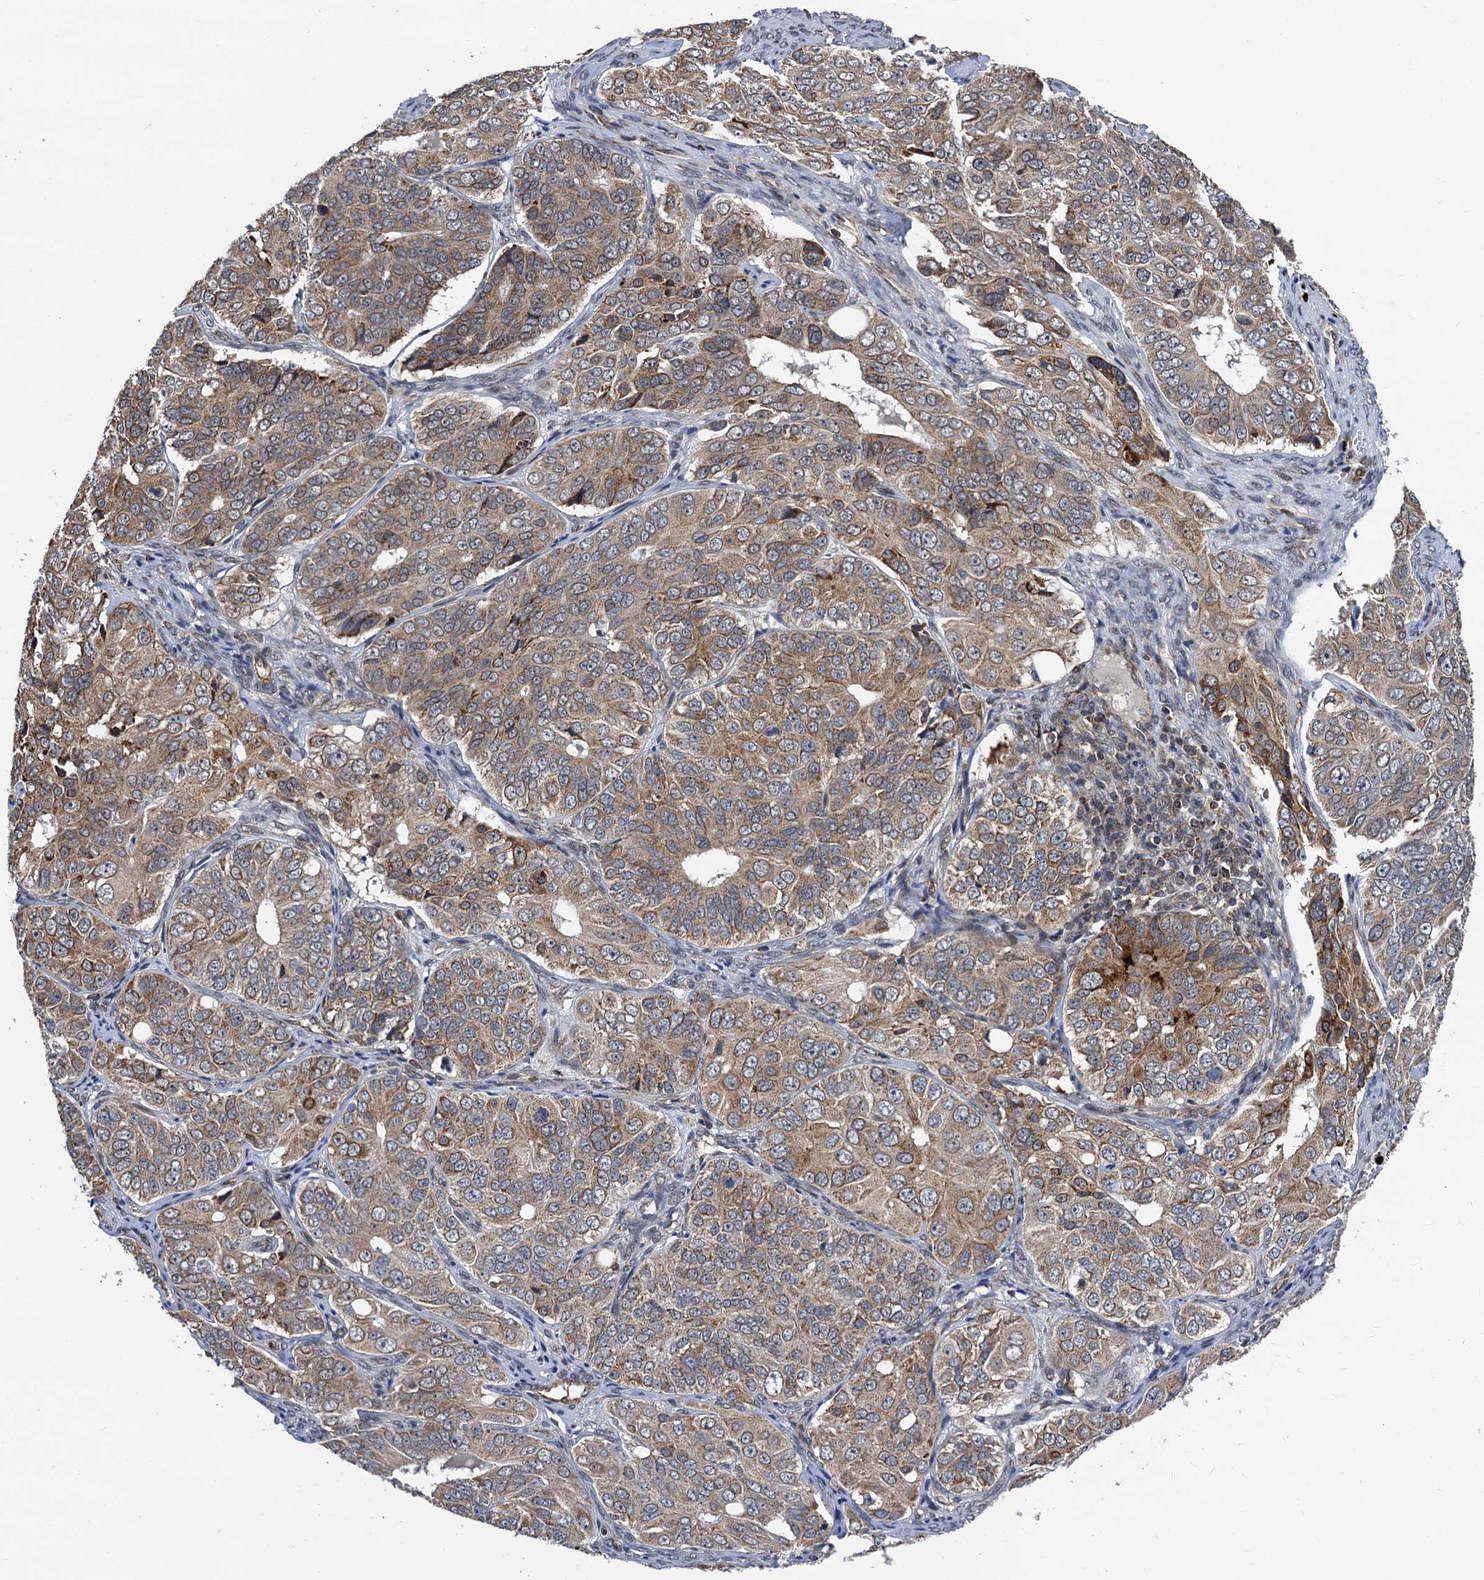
{"staining": {"intensity": "moderate", "quantity": ">75%", "location": "cytoplasmic/membranous"}, "tissue": "ovarian cancer", "cell_type": "Tumor cells", "image_type": "cancer", "snomed": [{"axis": "morphology", "description": "Carcinoma, endometroid"}, {"axis": "topography", "description": "Ovary"}], "caption": "A photomicrograph showing moderate cytoplasmic/membranous positivity in approximately >75% of tumor cells in ovarian cancer, as visualized by brown immunohistochemical staining.", "gene": "CMPK2", "patient": {"sex": "female", "age": 51}}